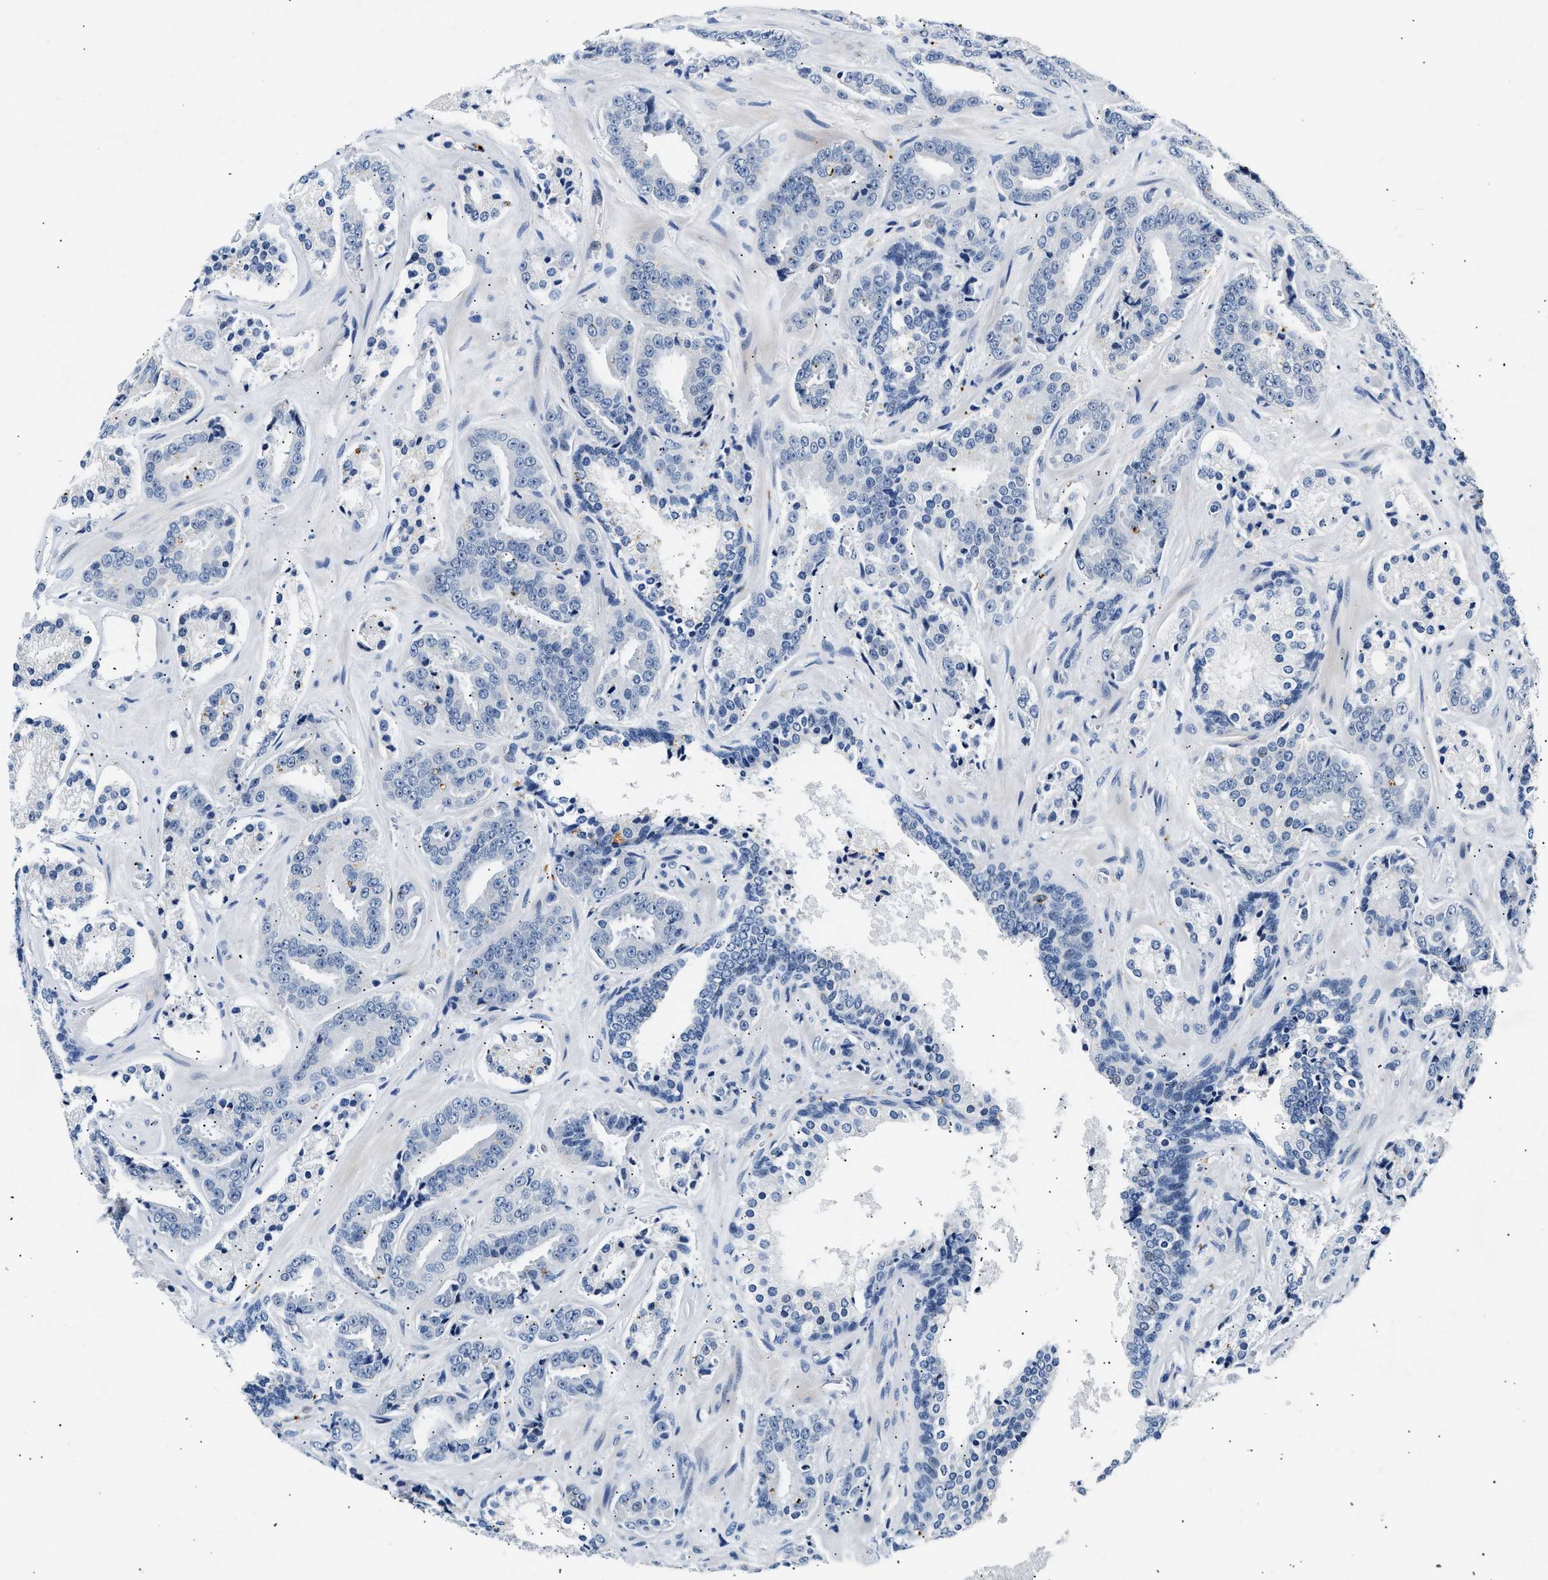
{"staining": {"intensity": "negative", "quantity": "none", "location": "none"}, "tissue": "prostate cancer", "cell_type": "Tumor cells", "image_type": "cancer", "snomed": [{"axis": "morphology", "description": "Adenocarcinoma, High grade"}, {"axis": "topography", "description": "Prostate"}], "caption": "High power microscopy photomicrograph of an immunohistochemistry histopathology image of prostate cancer, revealing no significant expression in tumor cells. The staining was performed using DAB to visualize the protein expression in brown, while the nuclei were stained in blue with hematoxylin (Magnification: 20x).", "gene": "MED22", "patient": {"sex": "male", "age": 60}}